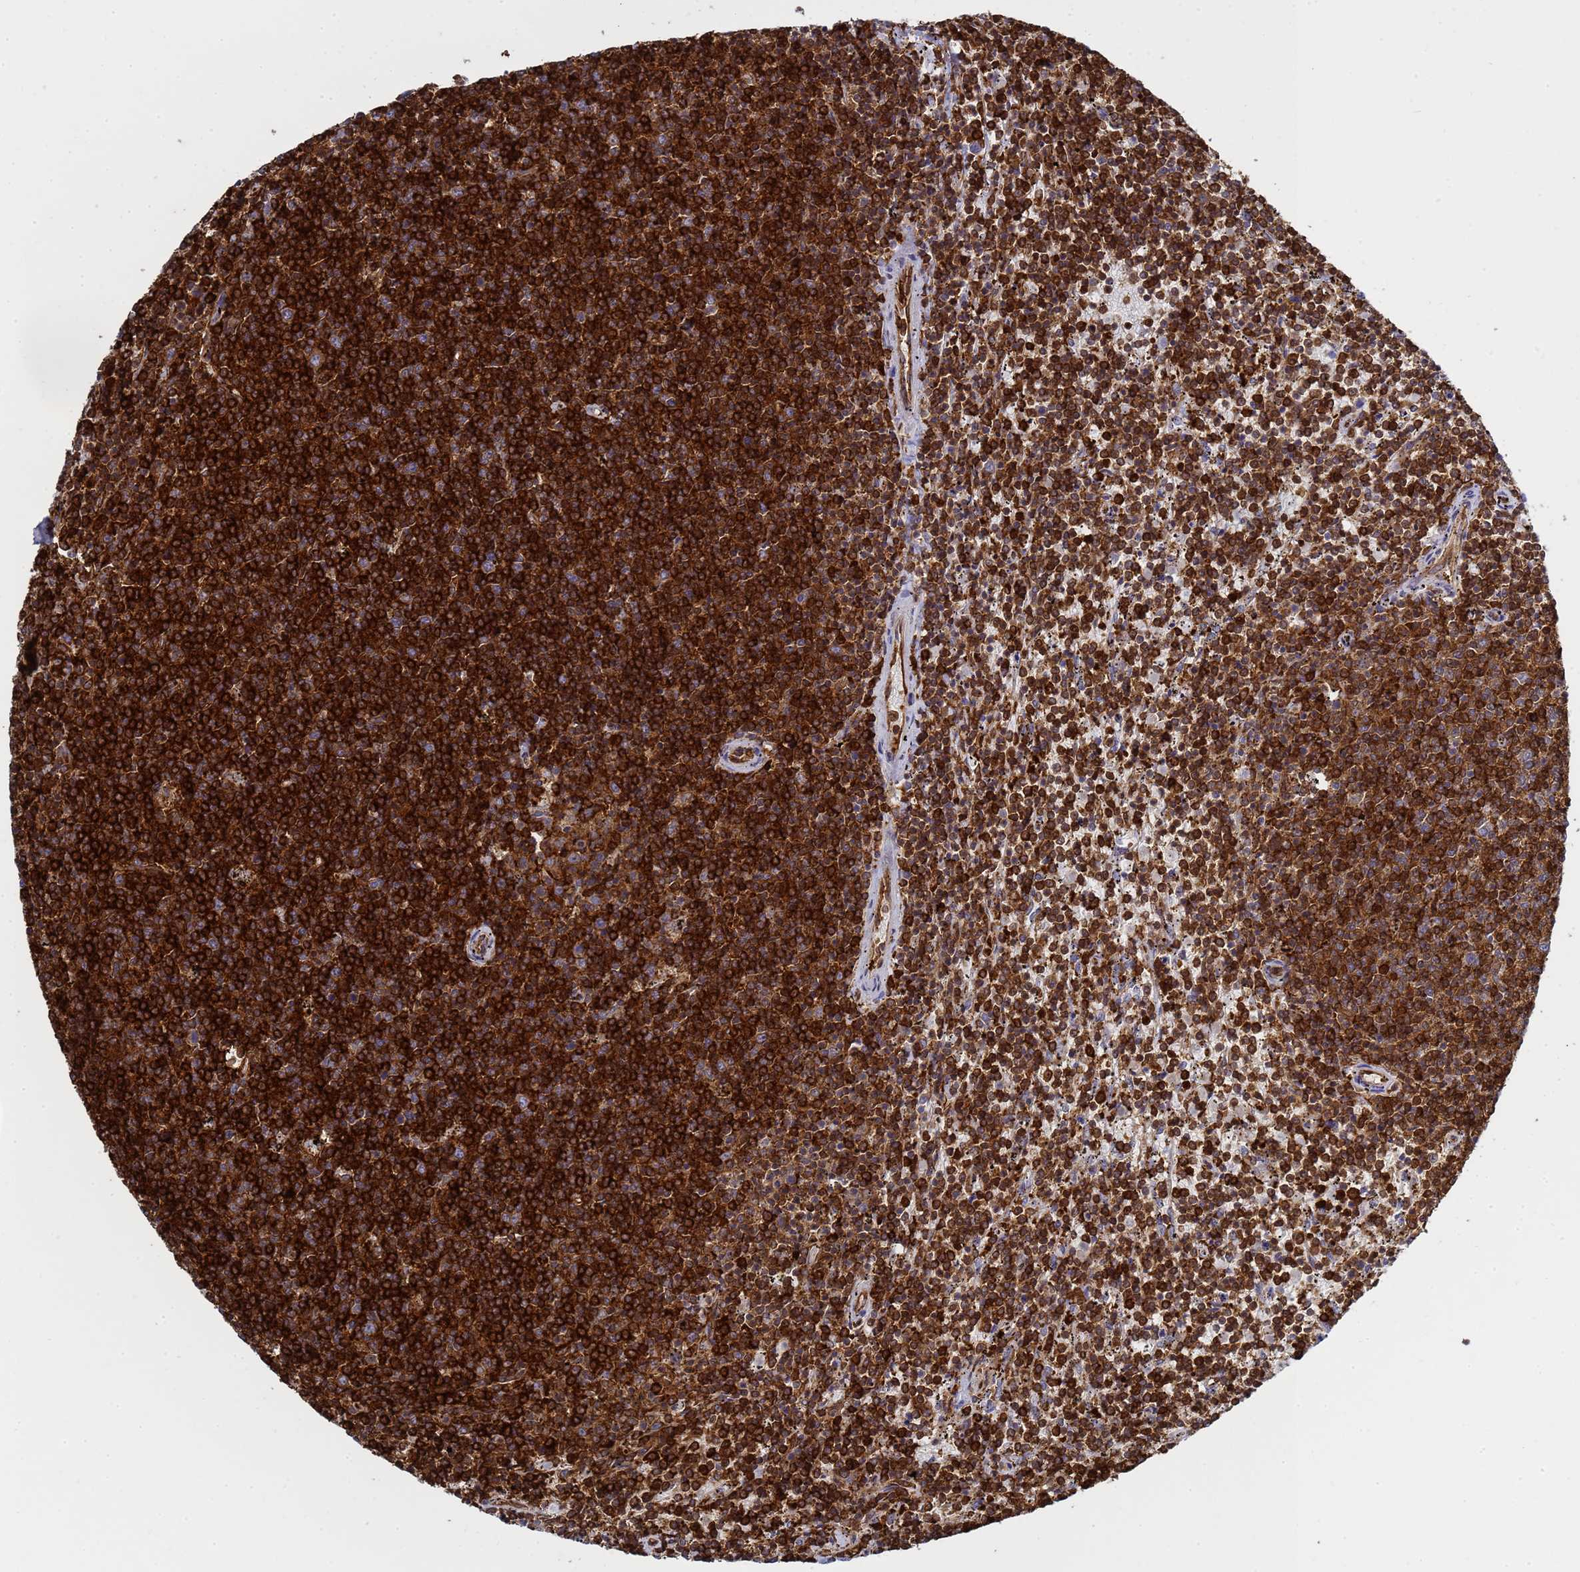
{"staining": {"intensity": "strong", "quantity": ">75%", "location": "cytoplasmic/membranous"}, "tissue": "lymphoma", "cell_type": "Tumor cells", "image_type": "cancer", "snomed": [{"axis": "morphology", "description": "Malignant lymphoma, non-Hodgkin's type, Low grade"}, {"axis": "topography", "description": "Spleen"}], "caption": "IHC image of low-grade malignant lymphoma, non-Hodgkin's type stained for a protein (brown), which exhibits high levels of strong cytoplasmic/membranous positivity in approximately >75% of tumor cells.", "gene": "ZBTB8OS", "patient": {"sex": "female", "age": 50}}